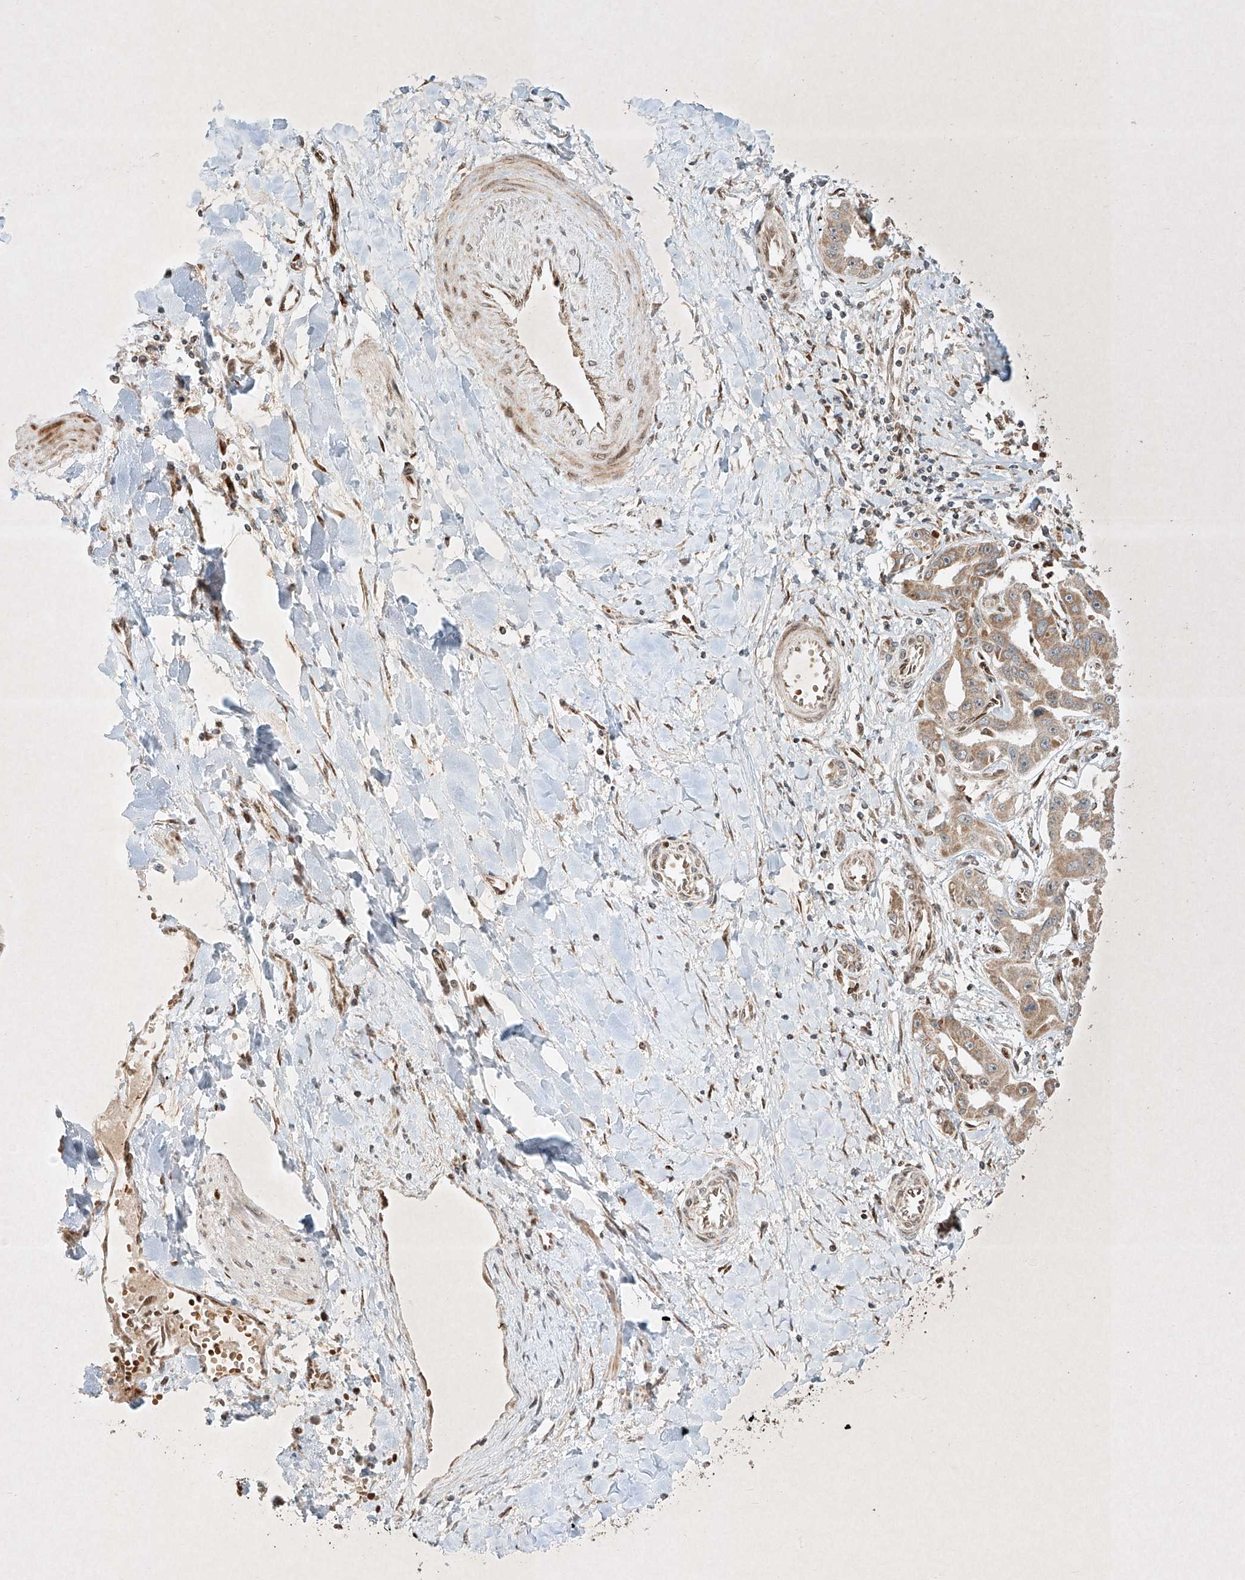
{"staining": {"intensity": "weak", "quantity": ">75%", "location": "cytoplasmic/membranous"}, "tissue": "liver cancer", "cell_type": "Tumor cells", "image_type": "cancer", "snomed": [{"axis": "morphology", "description": "Cholangiocarcinoma"}, {"axis": "topography", "description": "Liver"}], "caption": "About >75% of tumor cells in liver cancer display weak cytoplasmic/membranous protein staining as visualized by brown immunohistochemical staining.", "gene": "EPG5", "patient": {"sex": "male", "age": 59}}